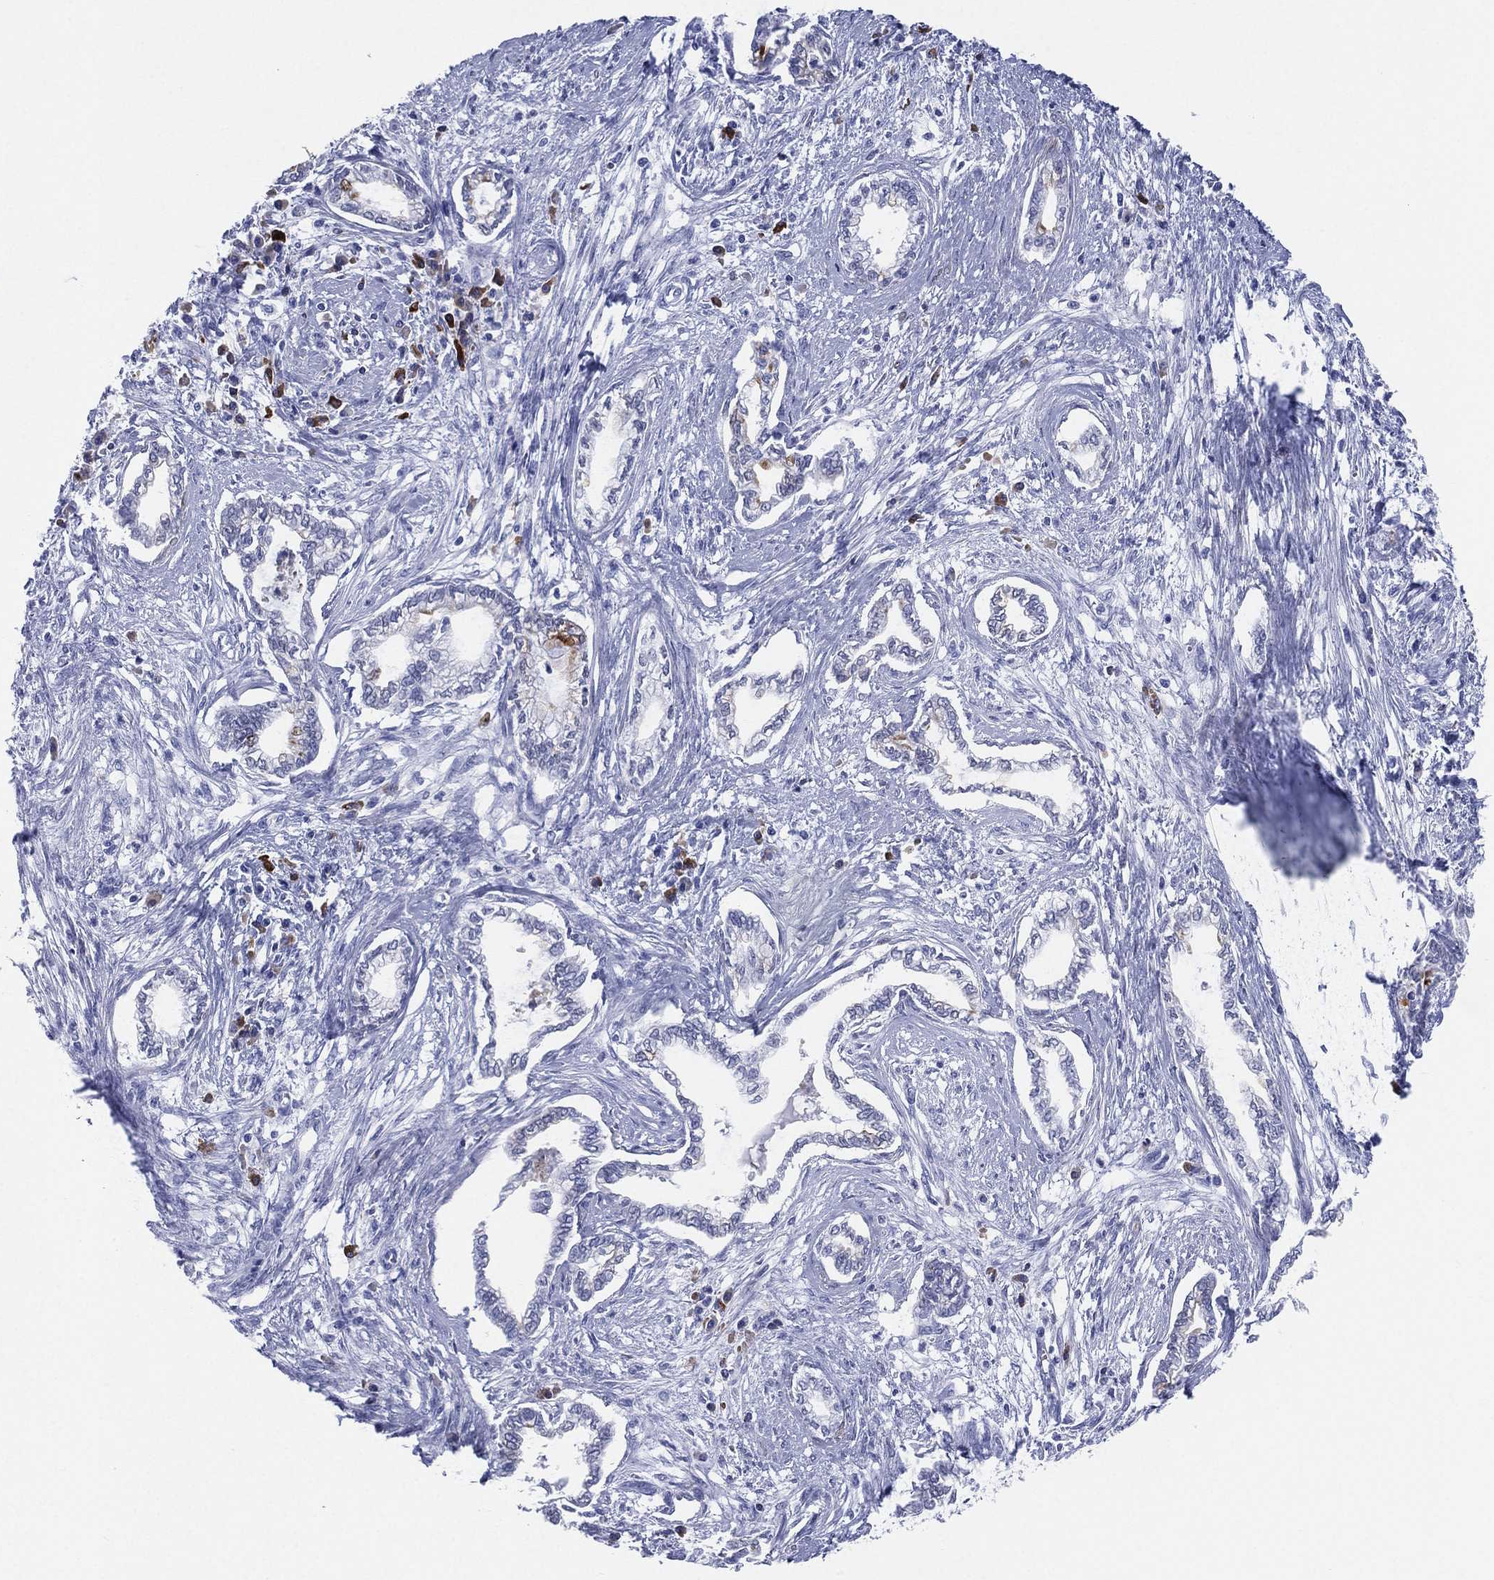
{"staining": {"intensity": "negative", "quantity": "none", "location": "none"}, "tissue": "cervical cancer", "cell_type": "Tumor cells", "image_type": "cancer", "snomed": [{"axis": "morphology", "description": "Adenocarcinoma, NOS"}, {"axis": "topography", "description": "Cervix"}], "caption": "An immunohistochemistry photomicrograph of cervical adenocarcinoma is shown. There is no staining in tumor cells of cervical adenocarcinoma. The staining is performed using DAB brown chromogen with nuclei counter-stained in using hematoxylin.", "gene": "CD79A", "patient": {"sex": "female", "age": 62}}